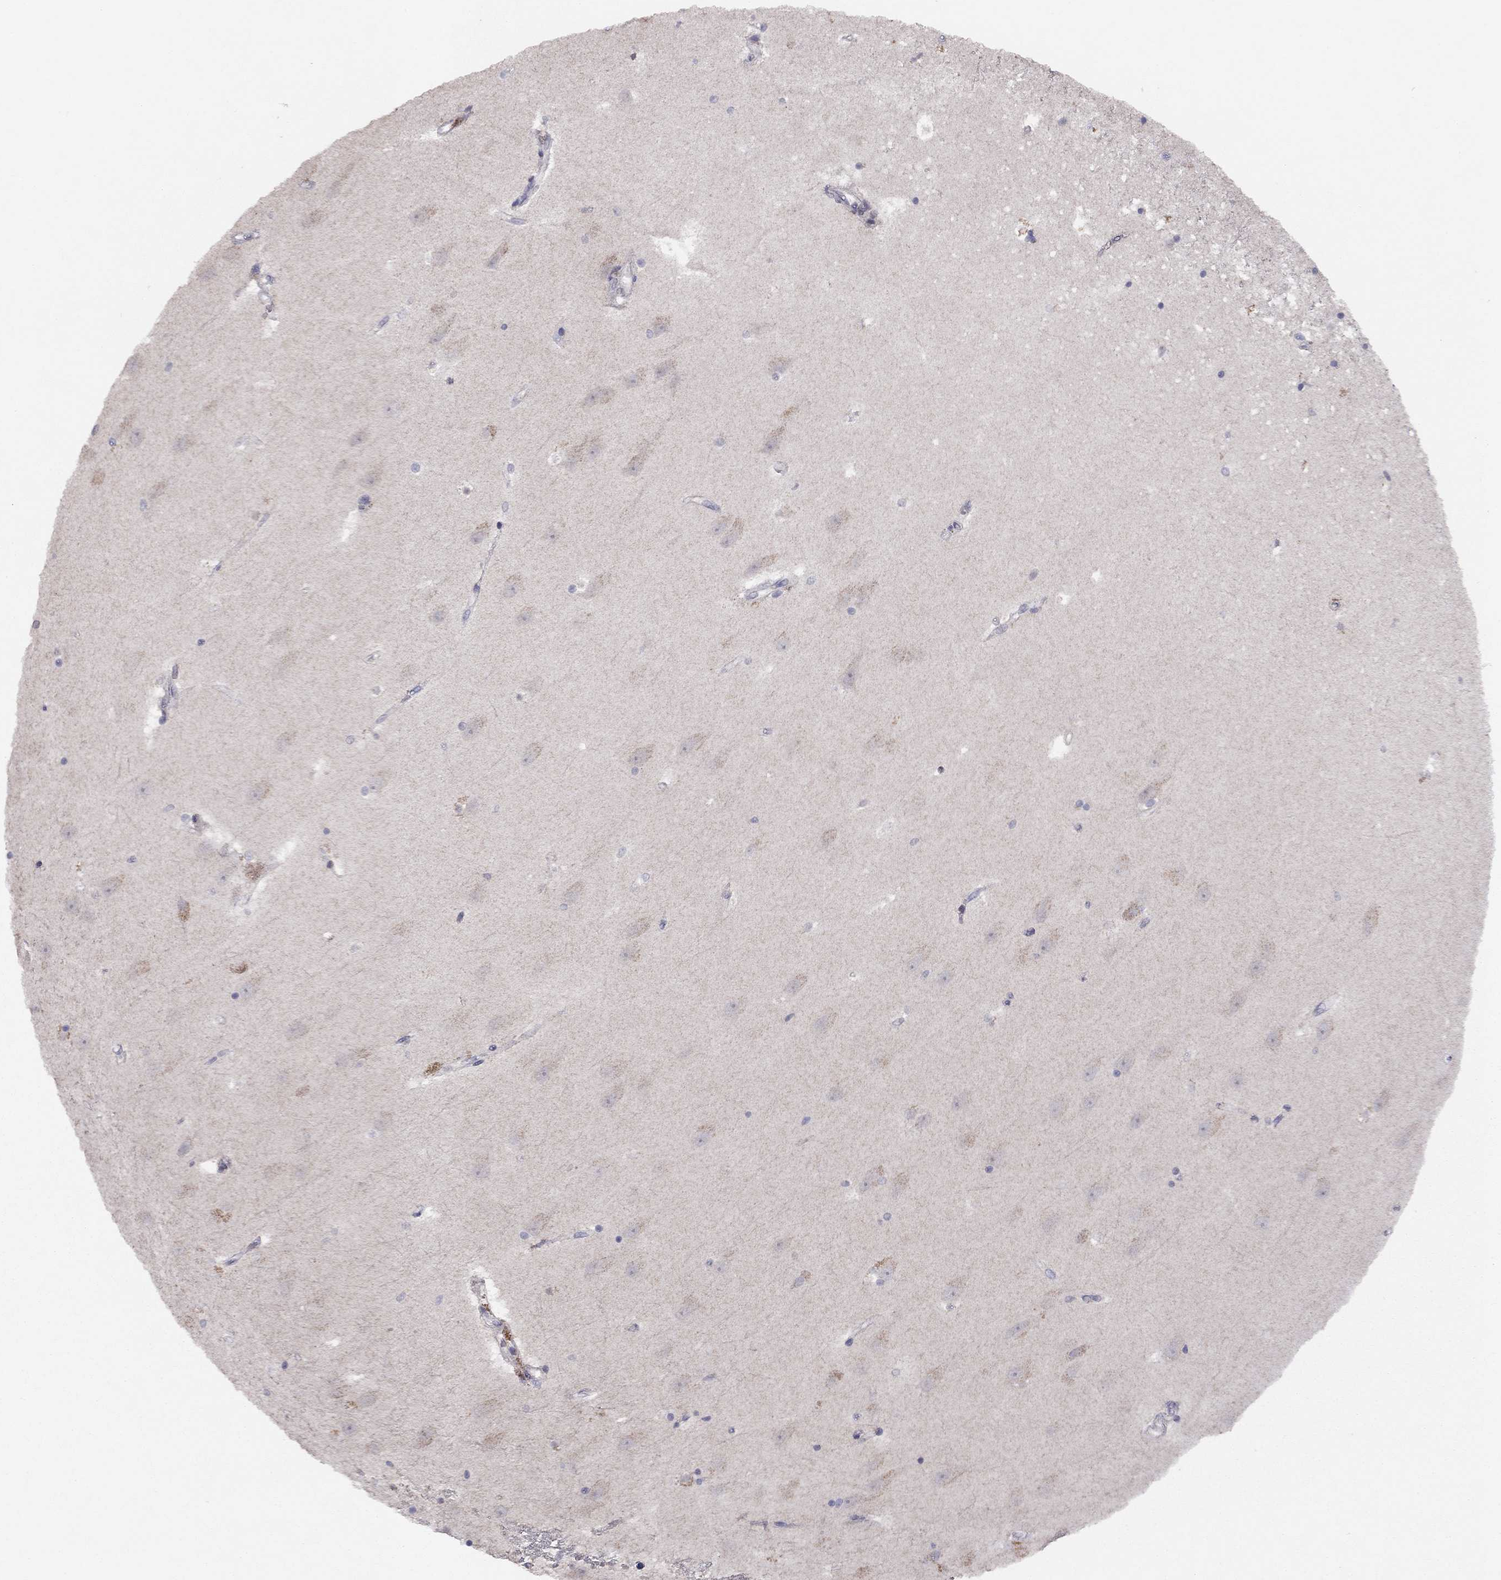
{"staining": {"intensity": "negative", "quantity": "none", "location": "none"}, "tissue": "hippocampus", "cell_type": "Glial cells", "image_type": "normal", "snomed": [{"axis": "morphology", "description": "Normal tissue, NOS"}, {"axis": "topography", "description": "Hippocampus"}], "caption": "This is an immunohistochemistry (IHC) photomicrograph of unremarkable human hippocampus. There is no staining in glial cells.", "gene": "ESR2", "patient": {"sex": "male", "age": 63}}